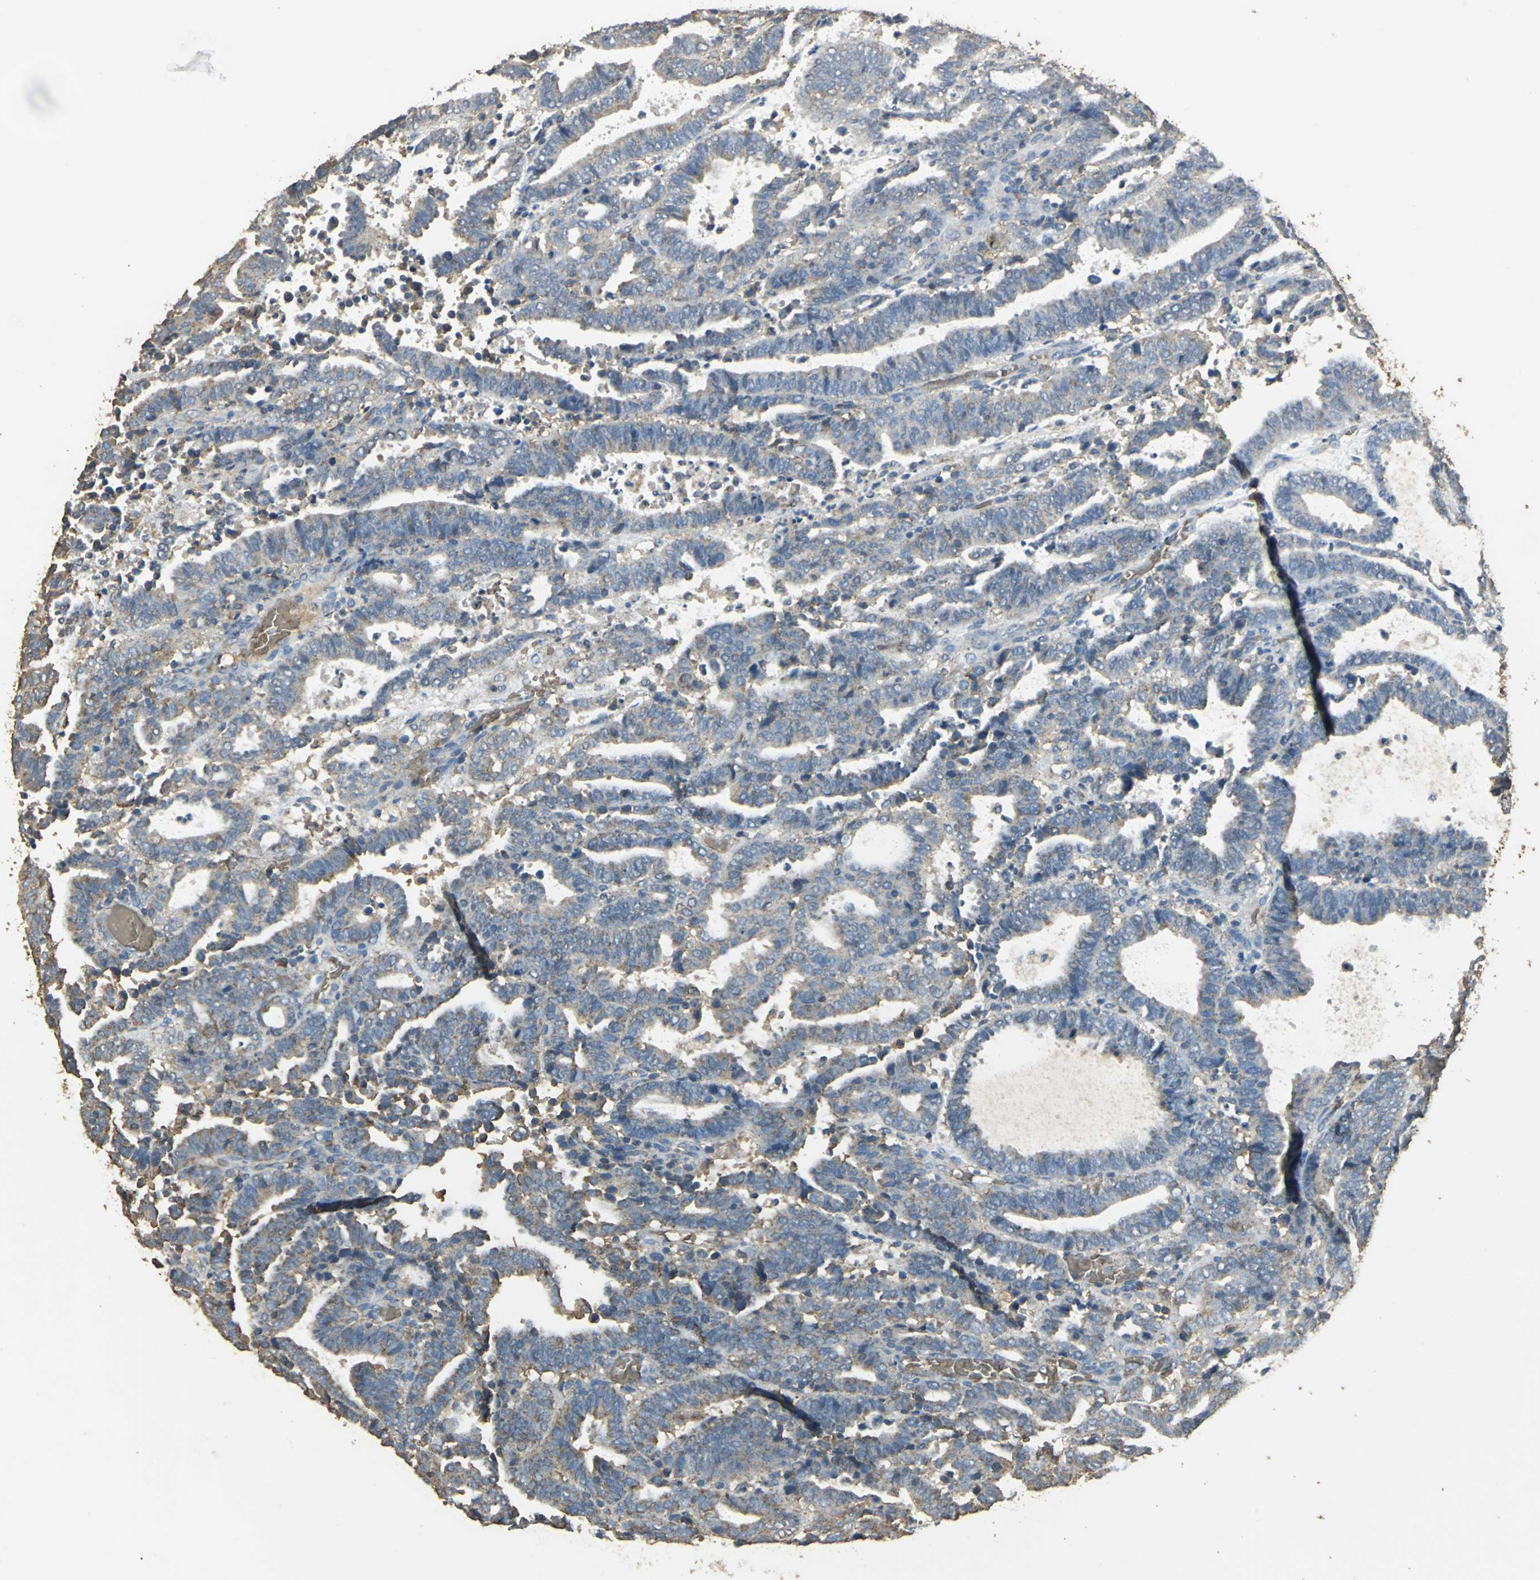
{"staining": {"intensity": "weak", "quantity": ">75%", "location": "cytoplasmic/membranous"}, "tissue": "endometrial cancer", "cell_type": "Tumor cells", "image_type": "cancer", "snomed": [{"axis": "morphology", "description": "Adenocarcinoma, NOS"}, {"axis": "topography", "description": "Uterus"}], "caption": "This micrograph exhibits endometrial cancer (adenocarcinoma) stained with immunohistochemistry (IHC) to label a protein in brown. The cytoplasmic/membranous of tumor cells show weak positivity for the protein. Nuclei are counter-stained blue.", "gene": "TRAPPC2", "patient": {"sex": "female", "age": 83}}